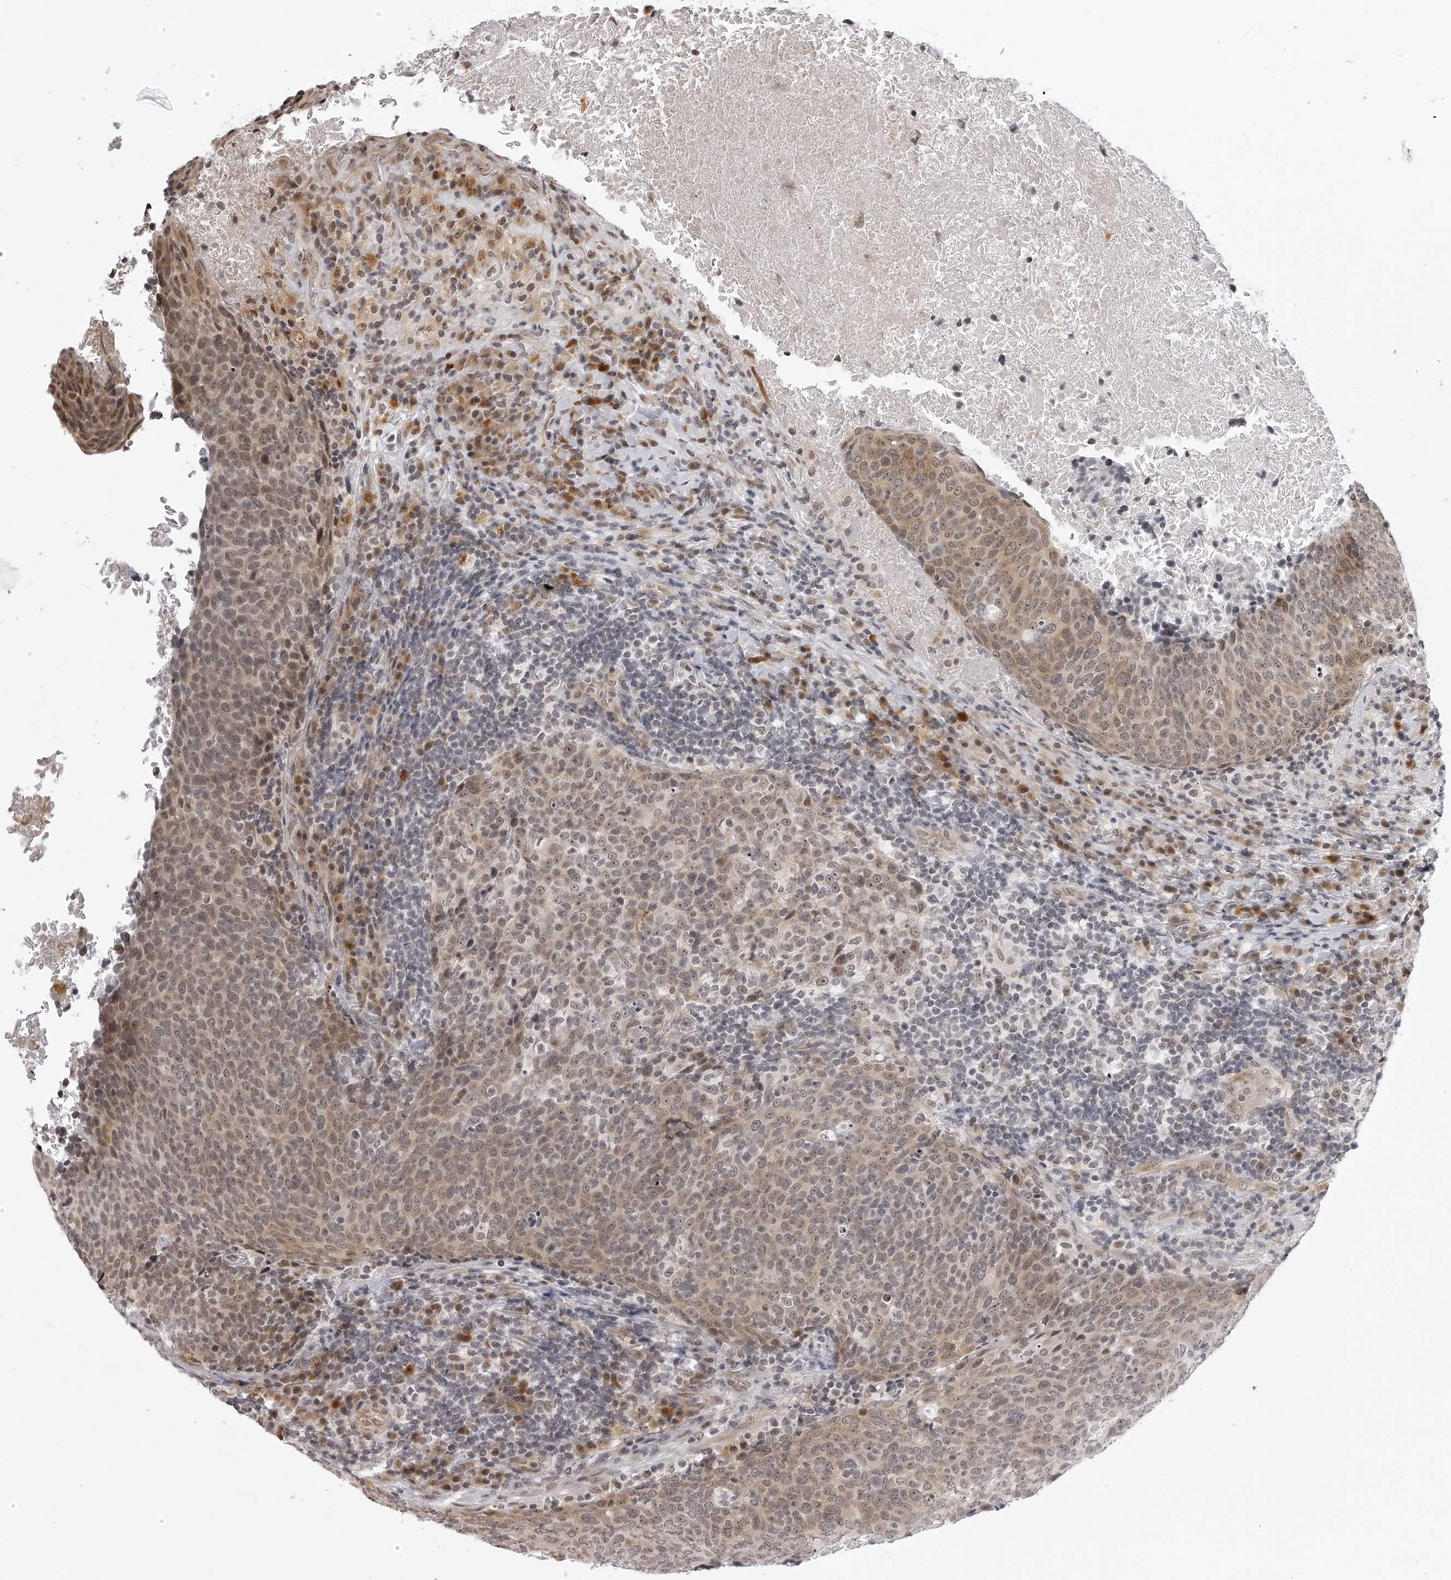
{"staining": {"intensity": "weak", "quantity": ">75%", "location": "cytoplasmic/membranous,nuclear"}, "tissue": "head and neck cancer", "cell_type": "Tumor cells", "image_type": "cancer", "snomed": [{"axis": "morphology", "description": "Squamous cell carcinoma, NOS"}, {"axis": "morphology", "description": "Squamous cell carcinoma, metastatic, NOS"}, {"axis": "topography", "description": "Lymph node"}, {"axis": "topography", "description": "Head-Neck"}], "caption": "Immunohistochemistry image of neoplastic tissue: head and neck cancer stained using IHC displays low levels of weak protein expression localized specifically in the cytoplasmic/membranous and nuclear of tumor cells, appearing as a cytoplasmic/membranous and nuclear brown color.", "gene": "ODF2L", "patient": {"sex": "male", "age": 62}}